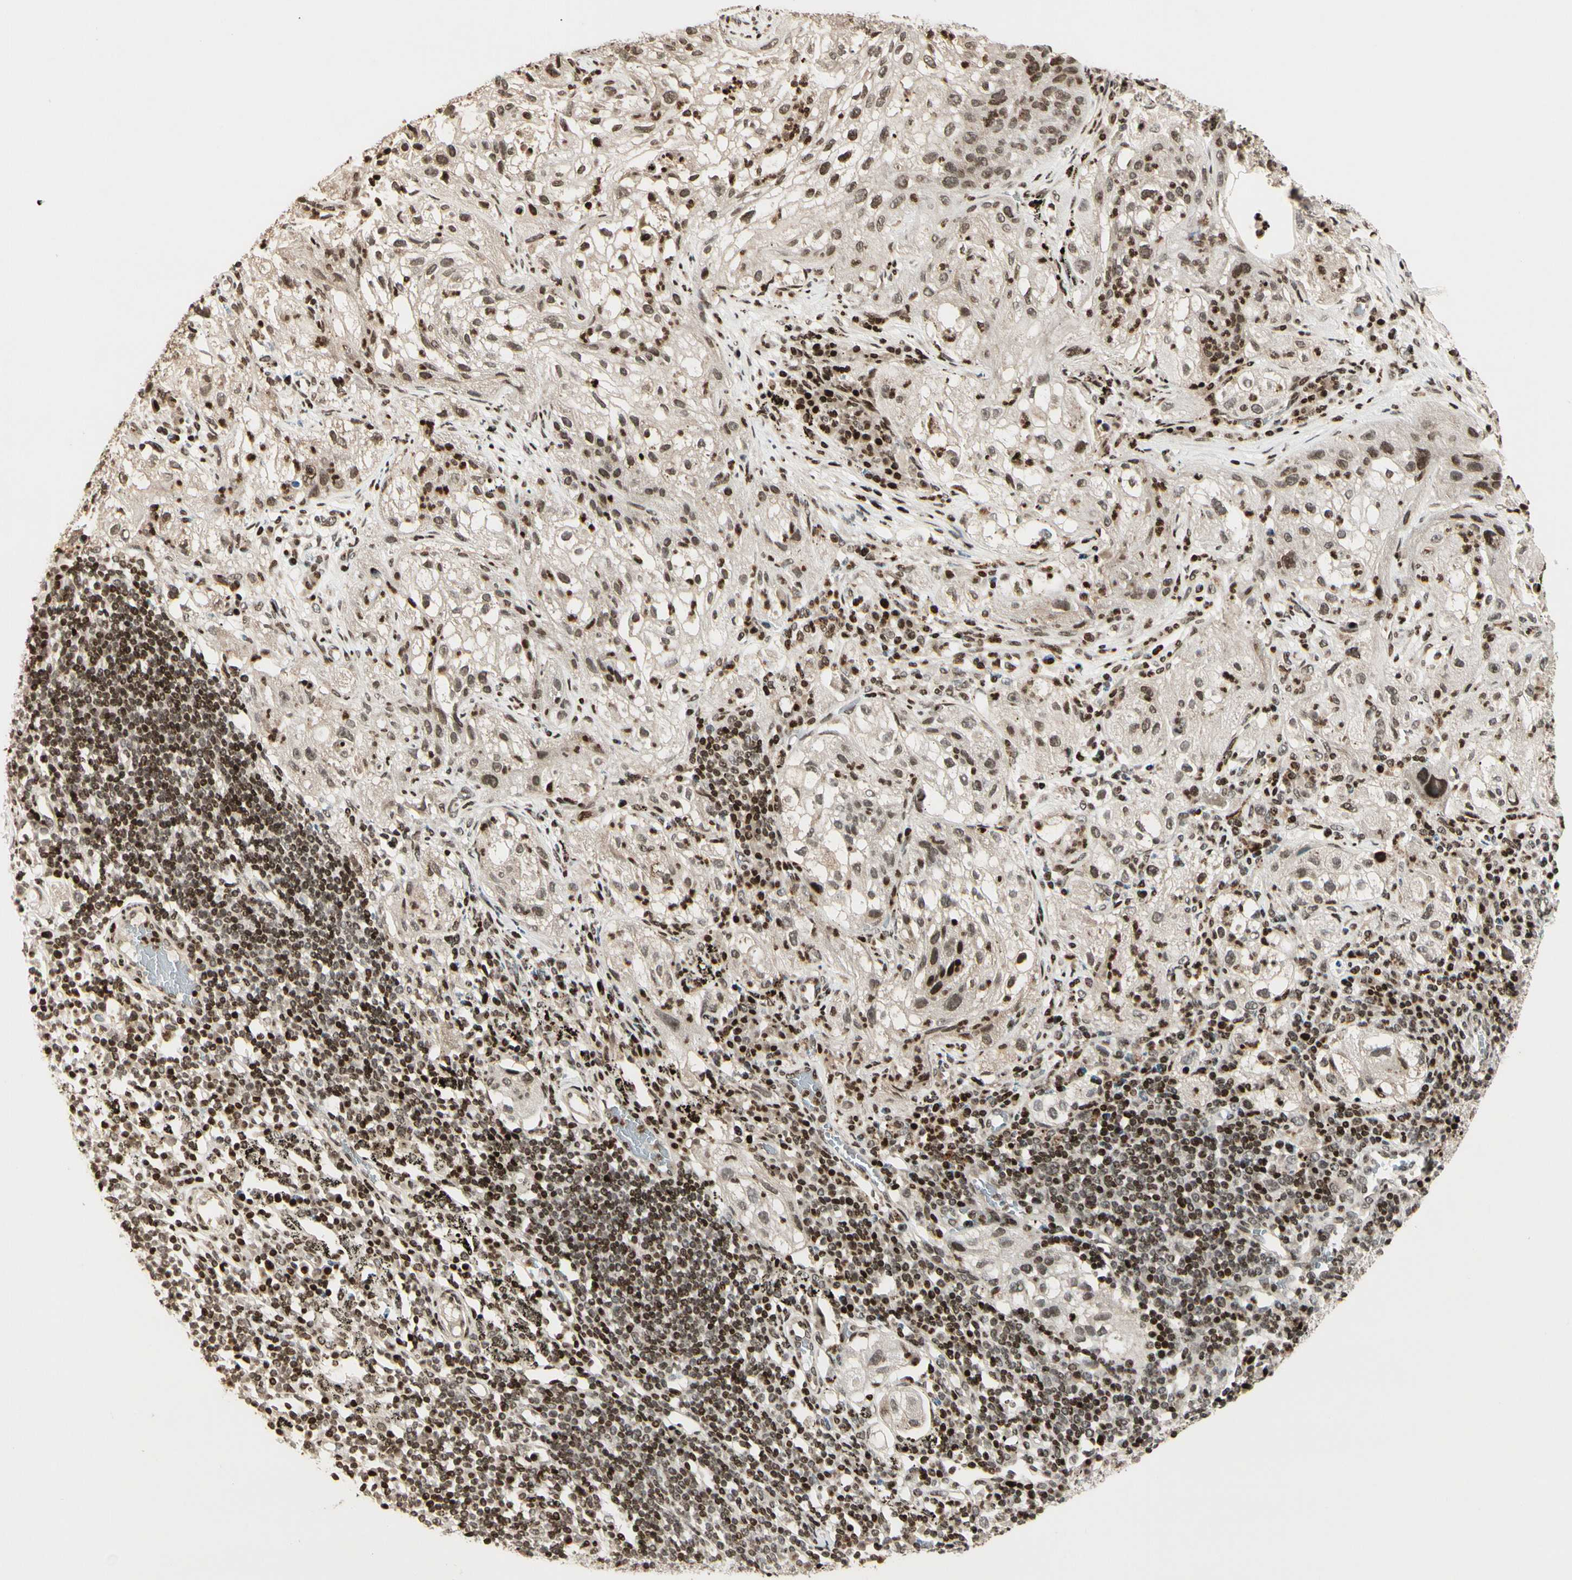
{"staining": {"intensity": "weak", "quantity": ">75%", "location": "nuclear"}, "tissue": "lung cancer", "cell_type": "Tumor cells", "image_type": "cancer", "snomed": [{"axis": "morphology", "description": "Inflammation, NOS"}, {"axis": "morphology", "description": "Squamous cell carcinoma, NOS"}, {"axis": "topography", "description": "Lymph node"}, {"axis": "topography", "description": "Soft tissue"}, {"axis": "topography", "description": "Lung"}], "caption": "Brown immunohistochemical staining in human lung cancer (squamous cell carcinoma) displays weak nuclear staining in approximately >75% of tumor cells.", "gene": "TSHZ3", "patient": {"sex": "male", "age": 66}}